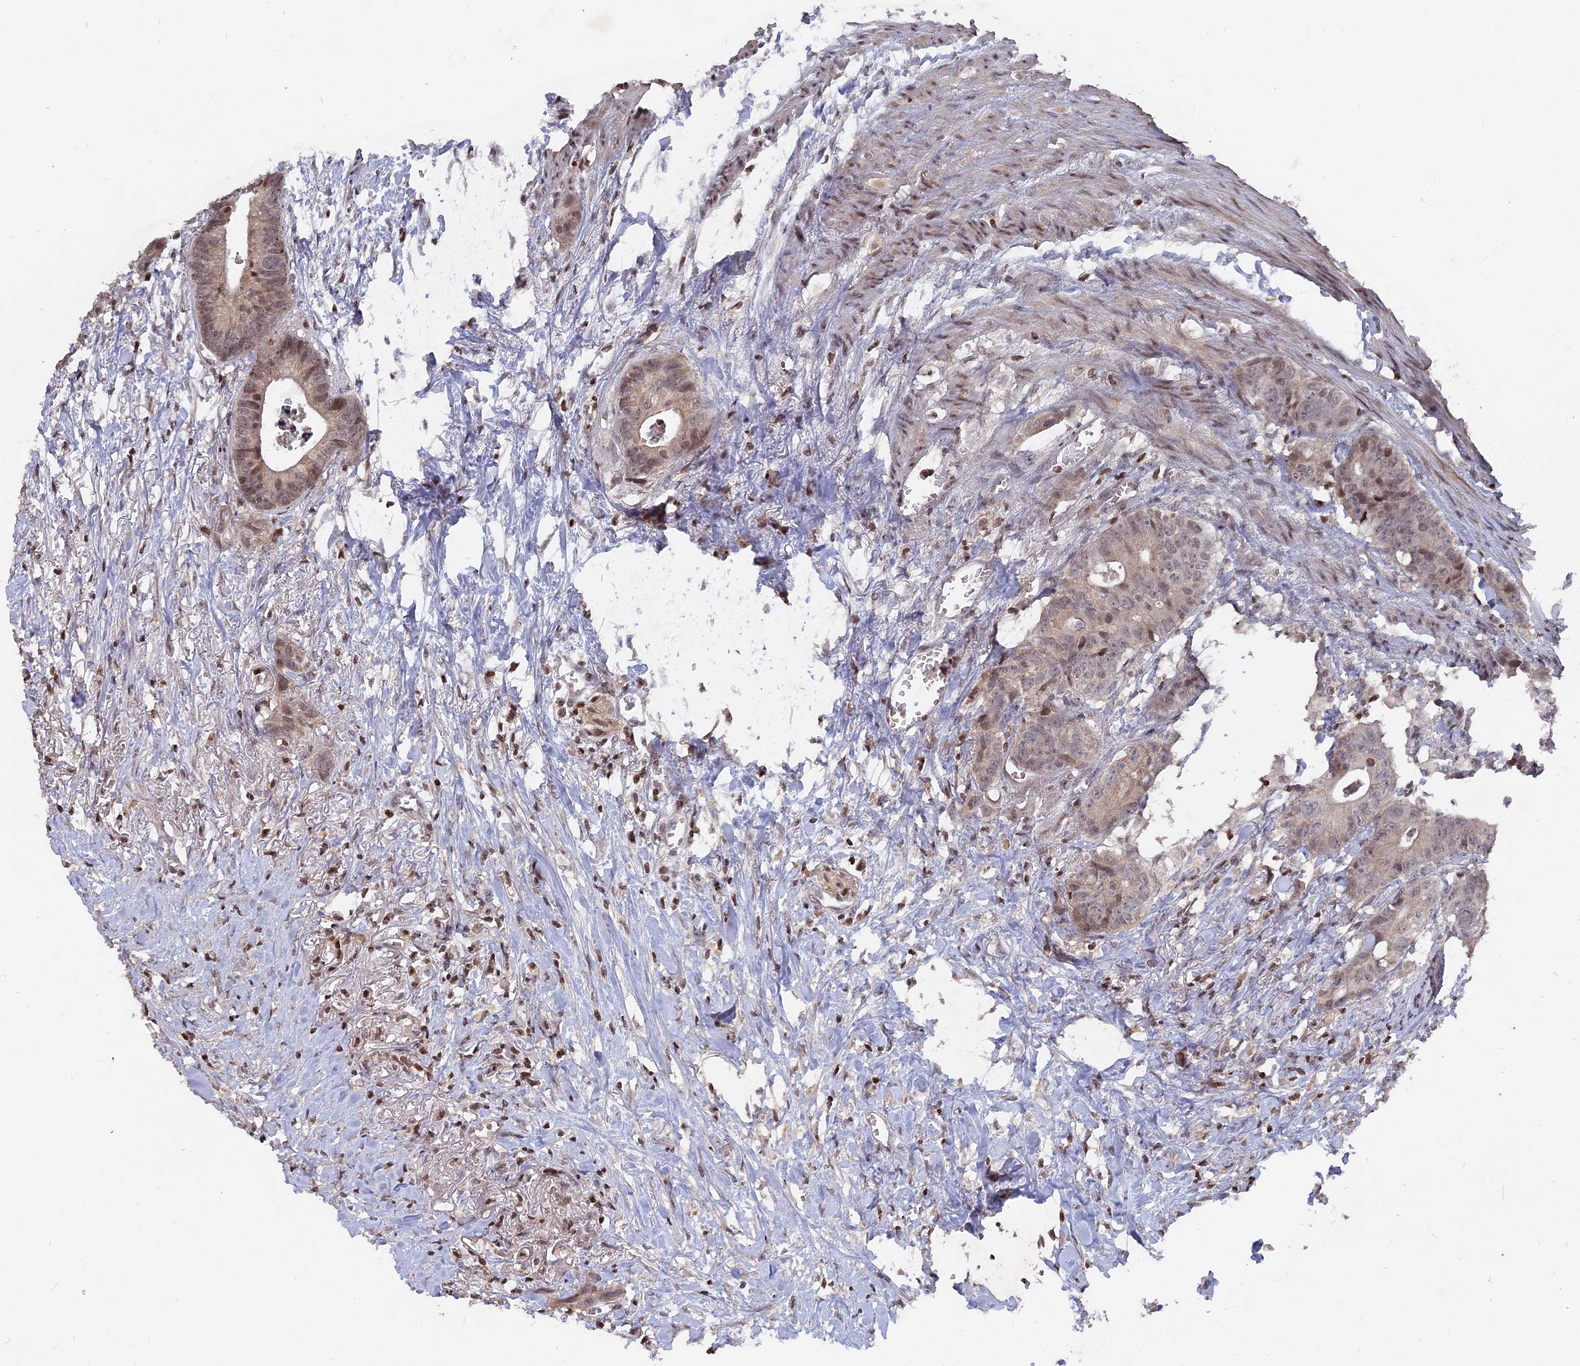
{"staining": {"intensity": "moderate", "quantity": "<25%", "location": "nuclear"}, "tissue": "colorectal cancer", "cell_type": "Tumor cells", "image_type": "cancer", "snomed": [{"axis": "morphology", "description": "Adenocarcinoma, NOS"}, {"axis": "topography", "description": "Colon"}], "caption": "IHC micrograph of colorectal cancer (adenocarcinoma) stained for a protein (brown), which shows low levels of moderate nuclear staining in about <25% of tumor cells.", "gene": "NR1H3", "patient": {"sex": "female", "age": 57}}